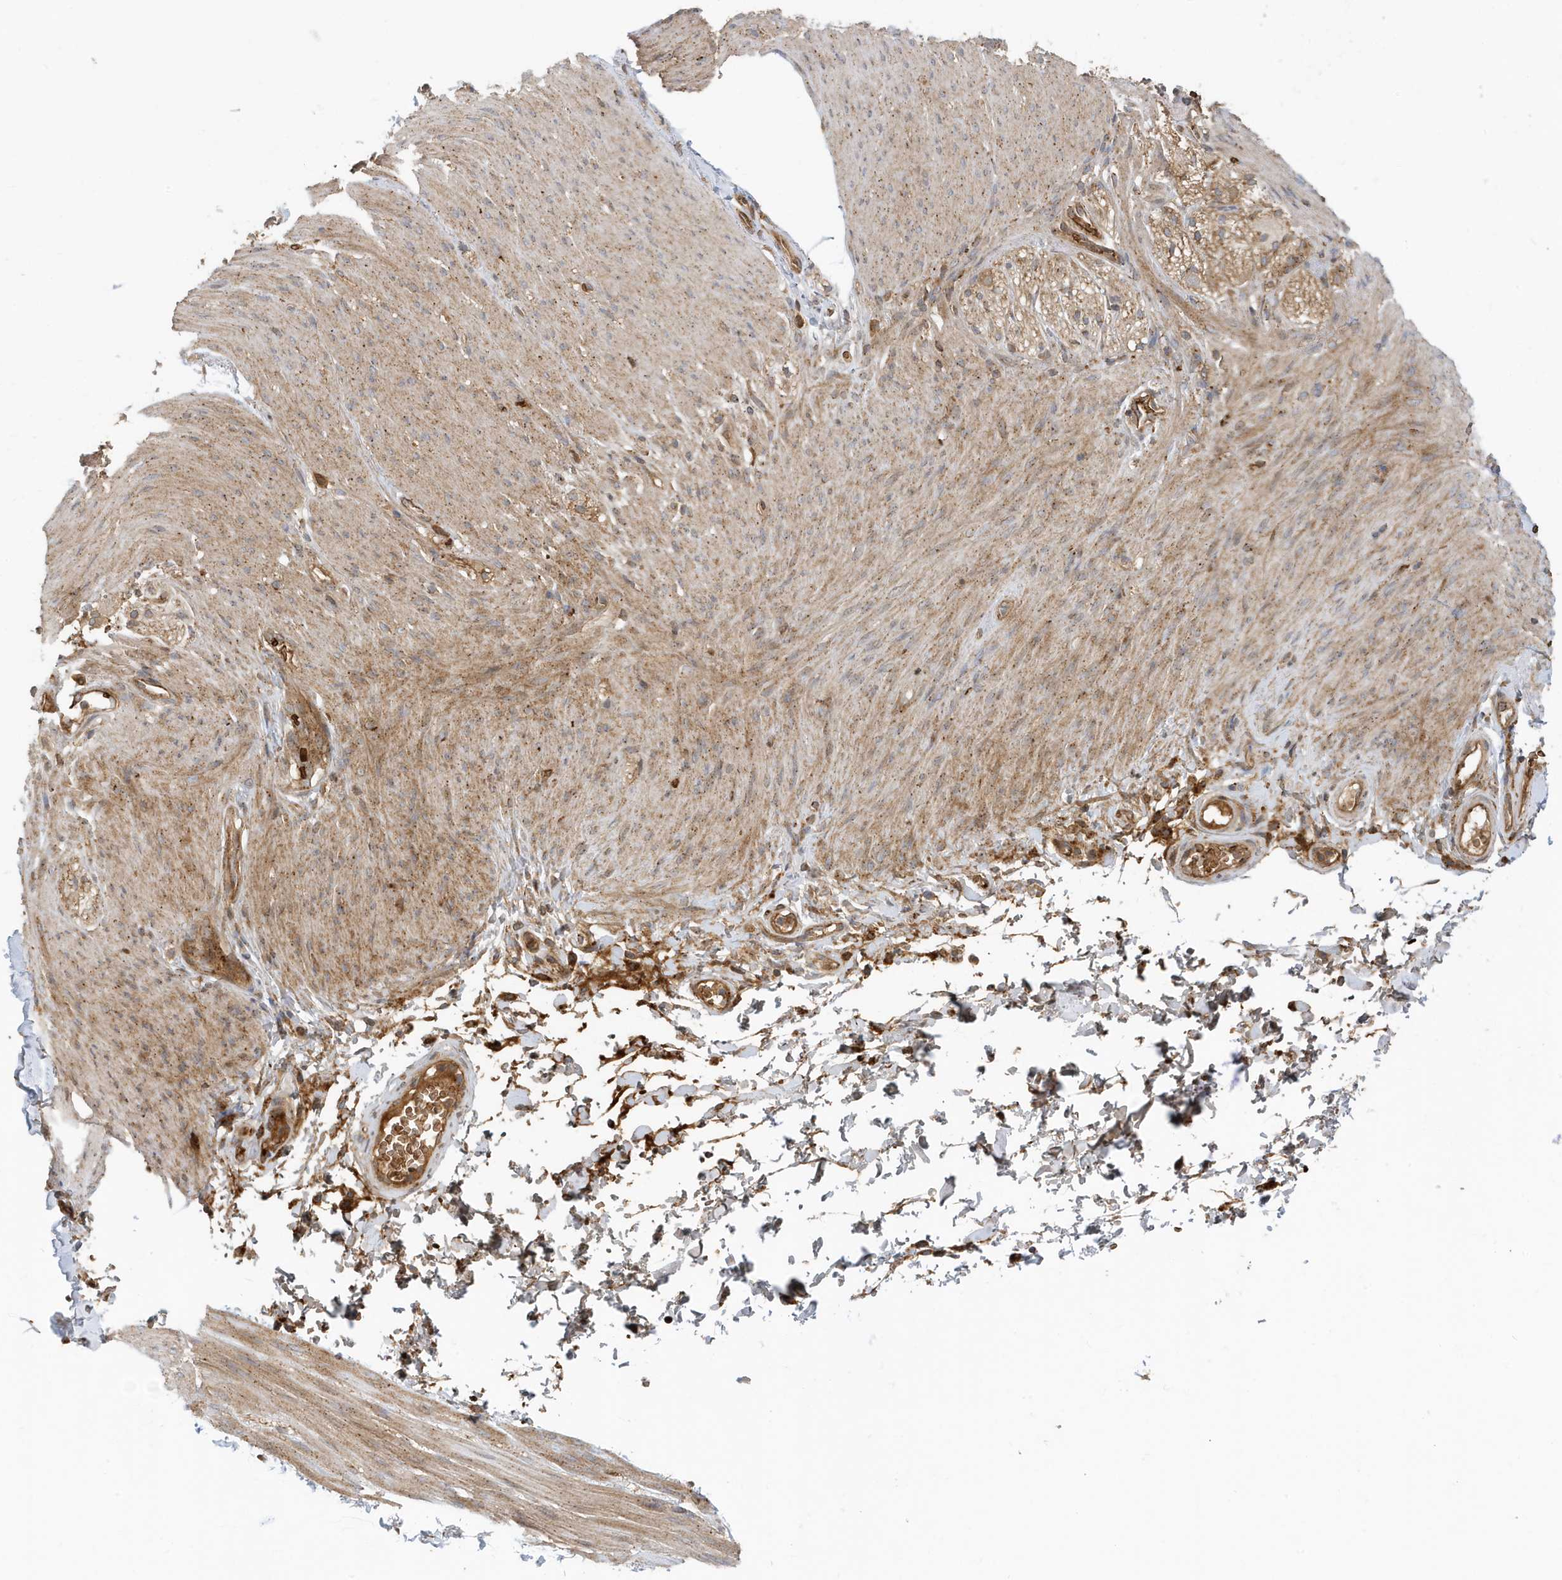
{"staining": {"intensity": "moderate", "quantity": ">75%", "location": "cytoplasmic/membranous"}, "tissue": "adipose tissue", "cell_type": "Adipocytes", "image_type": "normal", "snomed": [{"axis": "morphology", "description": "Normal tissue, NOS"}, {"axis": "topography", "description": "Colon"}, {"axis": "topography", "description": "Peripheral nerve tissue"}], "caption": "The immunohistochemical stain labels moderate cytoplasmic/membranous staining in adipocytes of normal adipose tissue. The staining was performed using DAB, with brown indicating positive protein expression. Nuclei are stained blue with hematoxylin.", "gene": "FYCO1", "patient": {"sex": "female", "age": 61}}